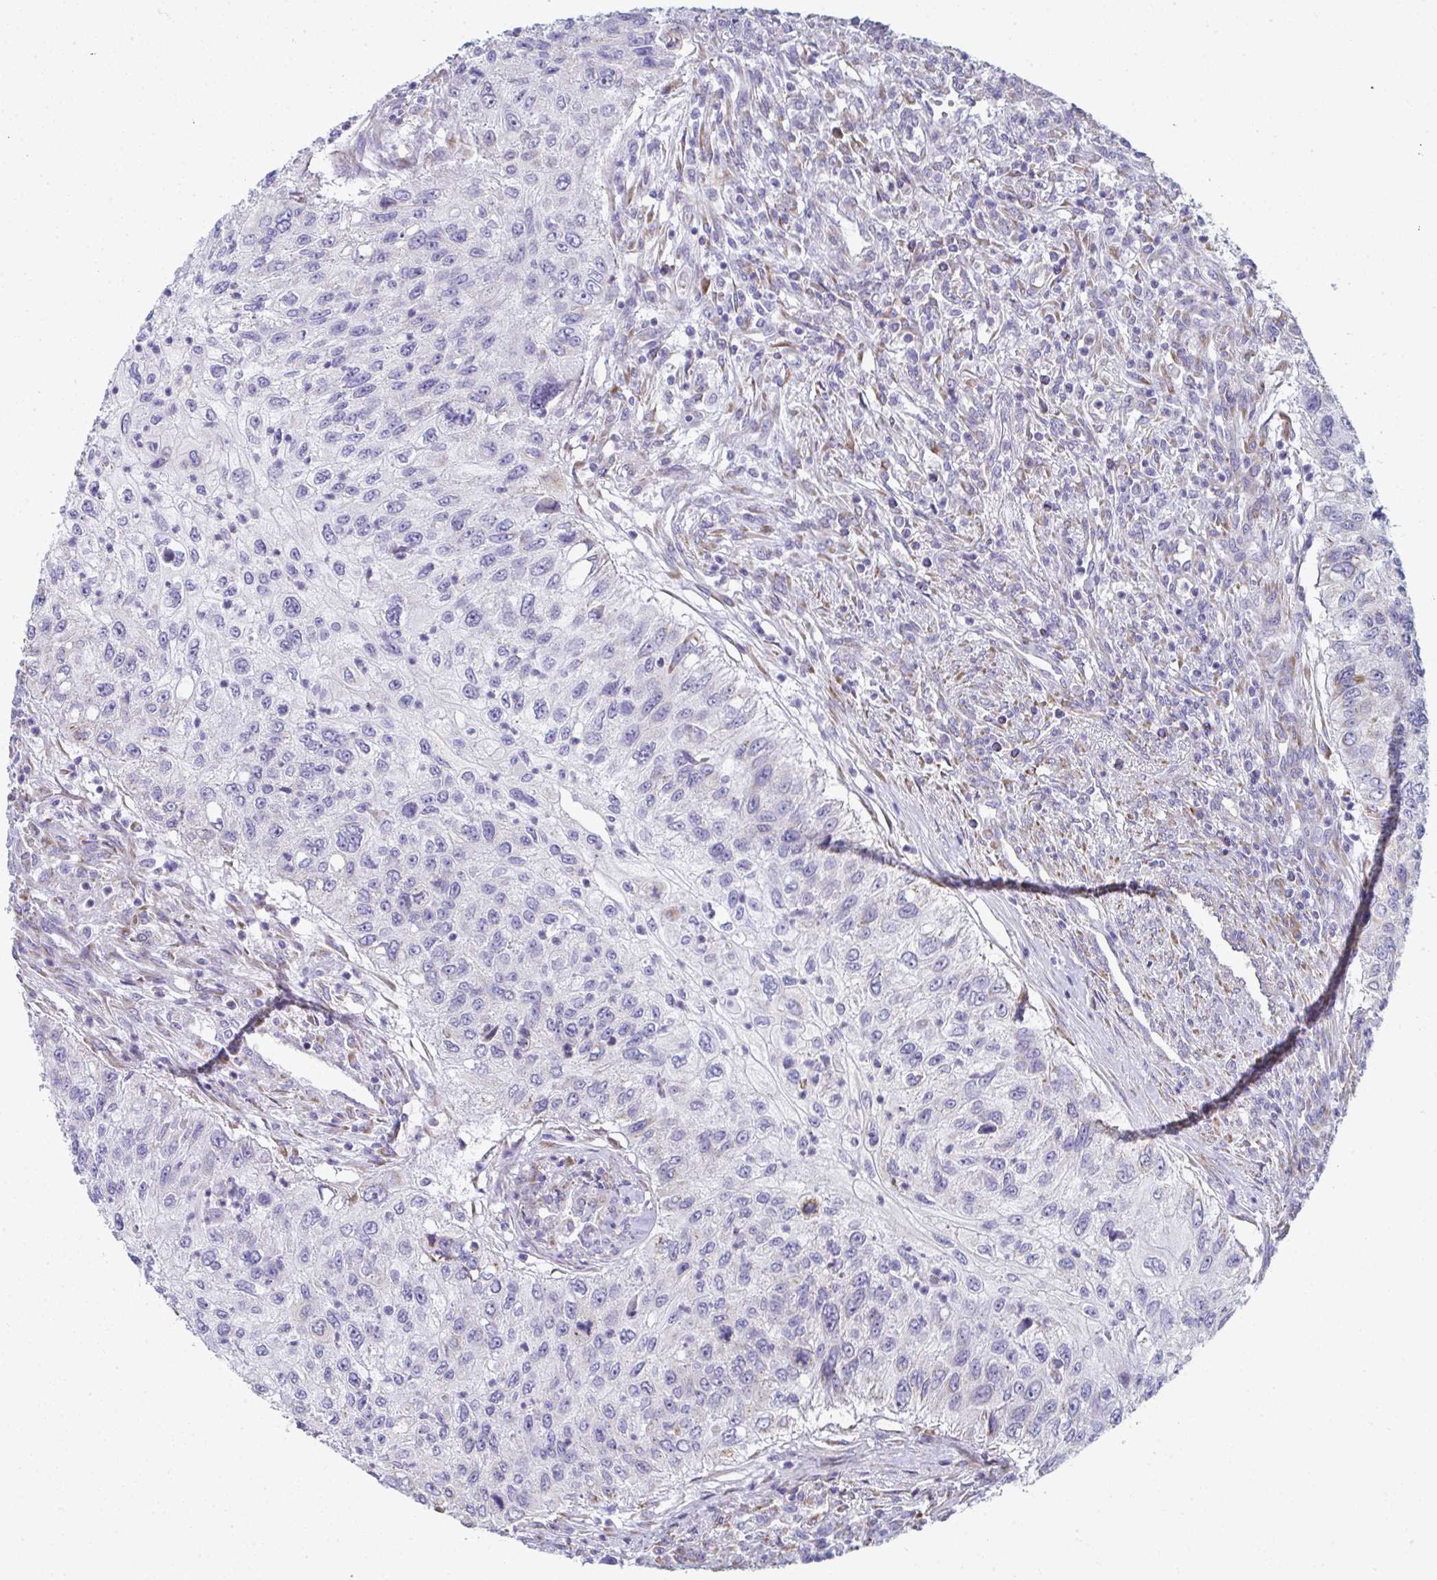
{"staining": {"intensity": "weak", "quantity": "25%-75%", "location": "cytoplasmic/membranous"}, "tissue": "urothelial cancer", "cell_type": "Tumor cells", "image_type": "cancer", "snomed": [{"axis": "morphology", "description": "Urothelial carcinoma, High grade"}, {"axis": "topography", "description": "Urinary bladder"}], "caption": "A high-resolution photomicrograph shows immunohistochemistry (IHC) staining of urothelial carcinoma (high-grade), which exhibits weak cytoplasmic/membranous expression in about 25%-75% of tumor cells. (DAB = brown stain, brightfield microscopy at high magnification).", "gene": "SHROOM1", "patient": {"sex": "female", "age": 60}}